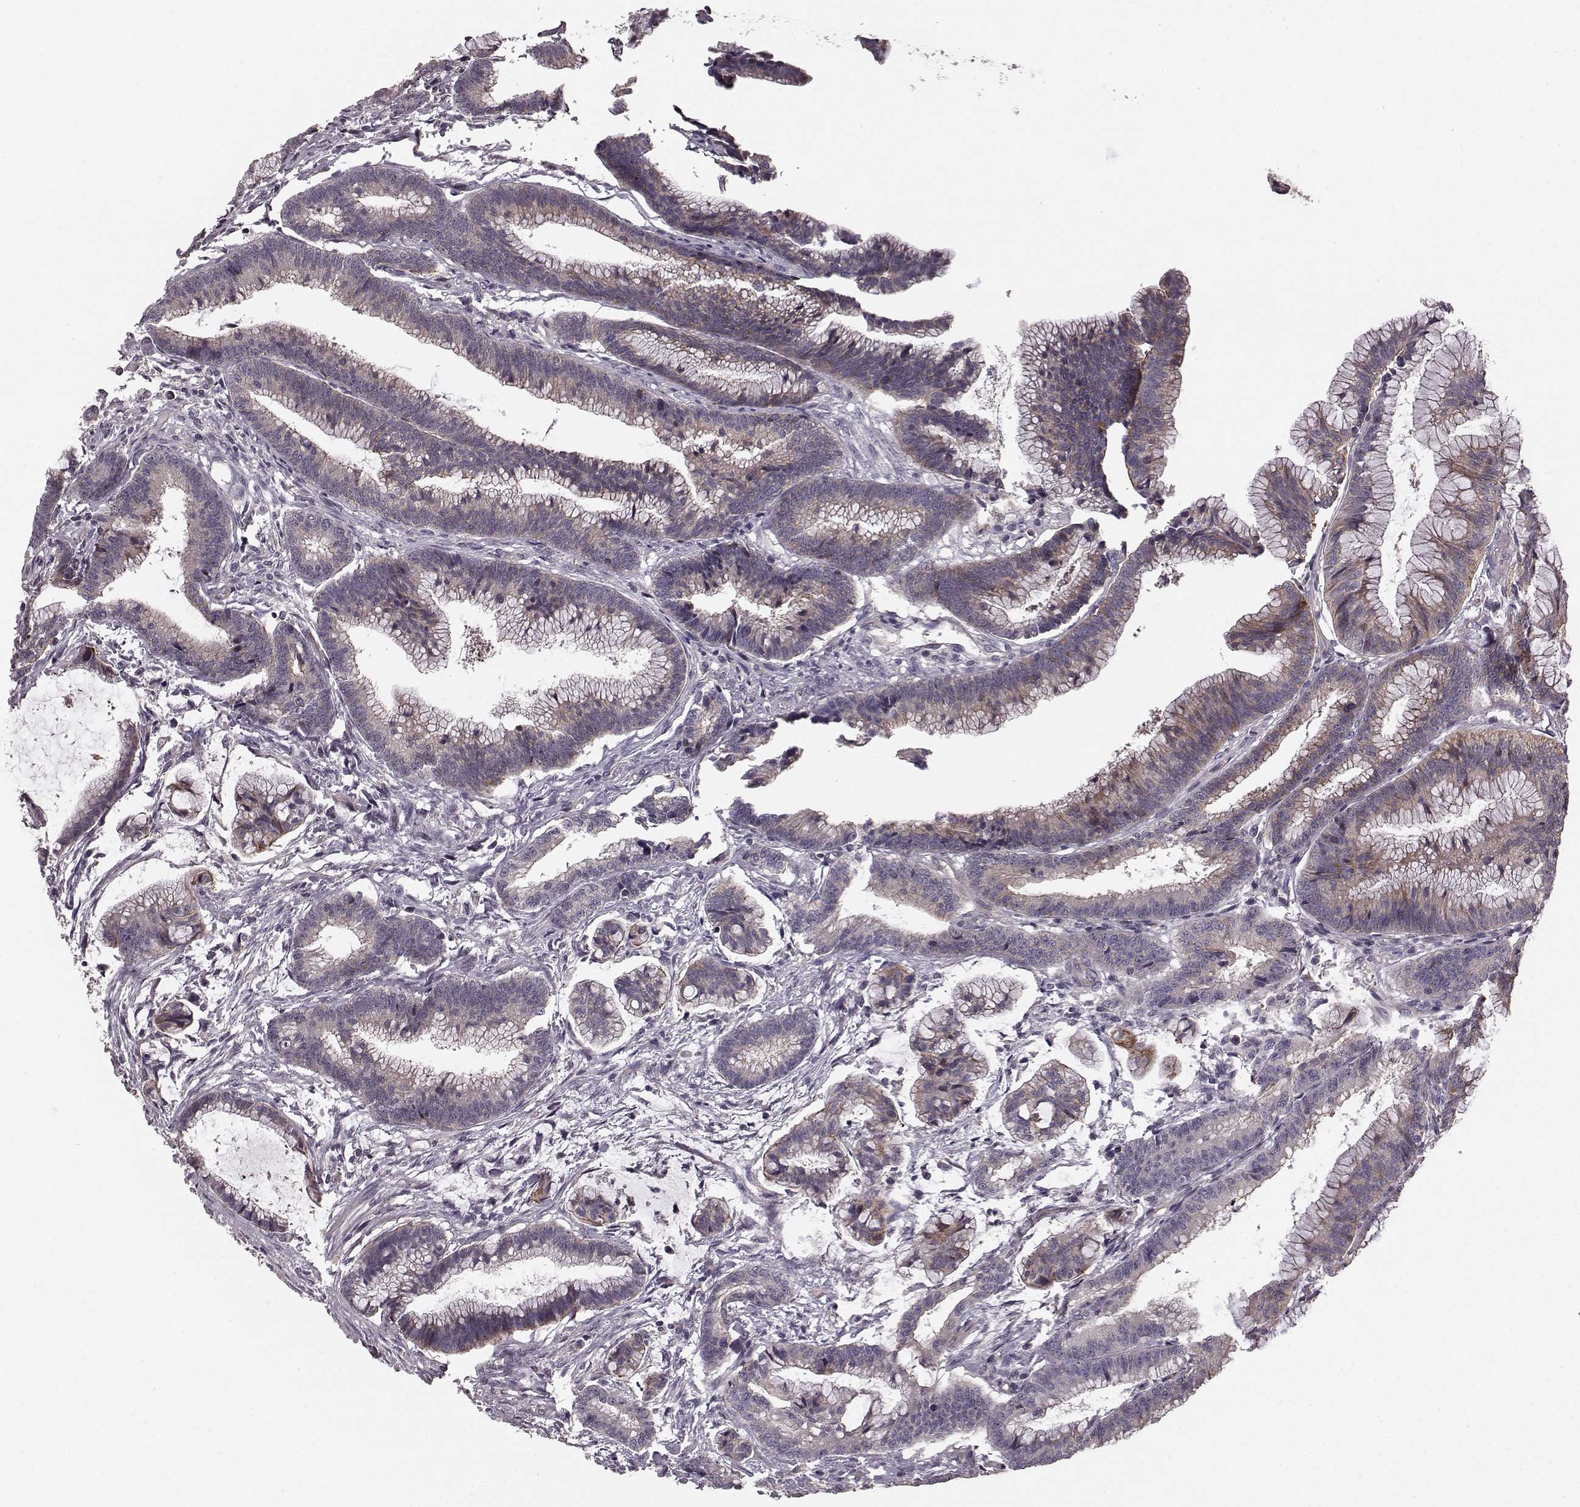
{"staining": {"intensity": "negative", "quantity": "none", "location": "none"}, "tissue": "colorectal cancer", "cell_type": "Tumor cells", "image_type": "cancer", "snomed": [{"axis": "morphology", "description": "Adenocarcinoma, NOS"}, {"axis": "topography", "description": "Colon"}], "caption": "The image reveals no significant staining in tumor cells of colorectal cancer.", "gene": "SLC22A18", "patient": {"sex": "female", "age": 78}}